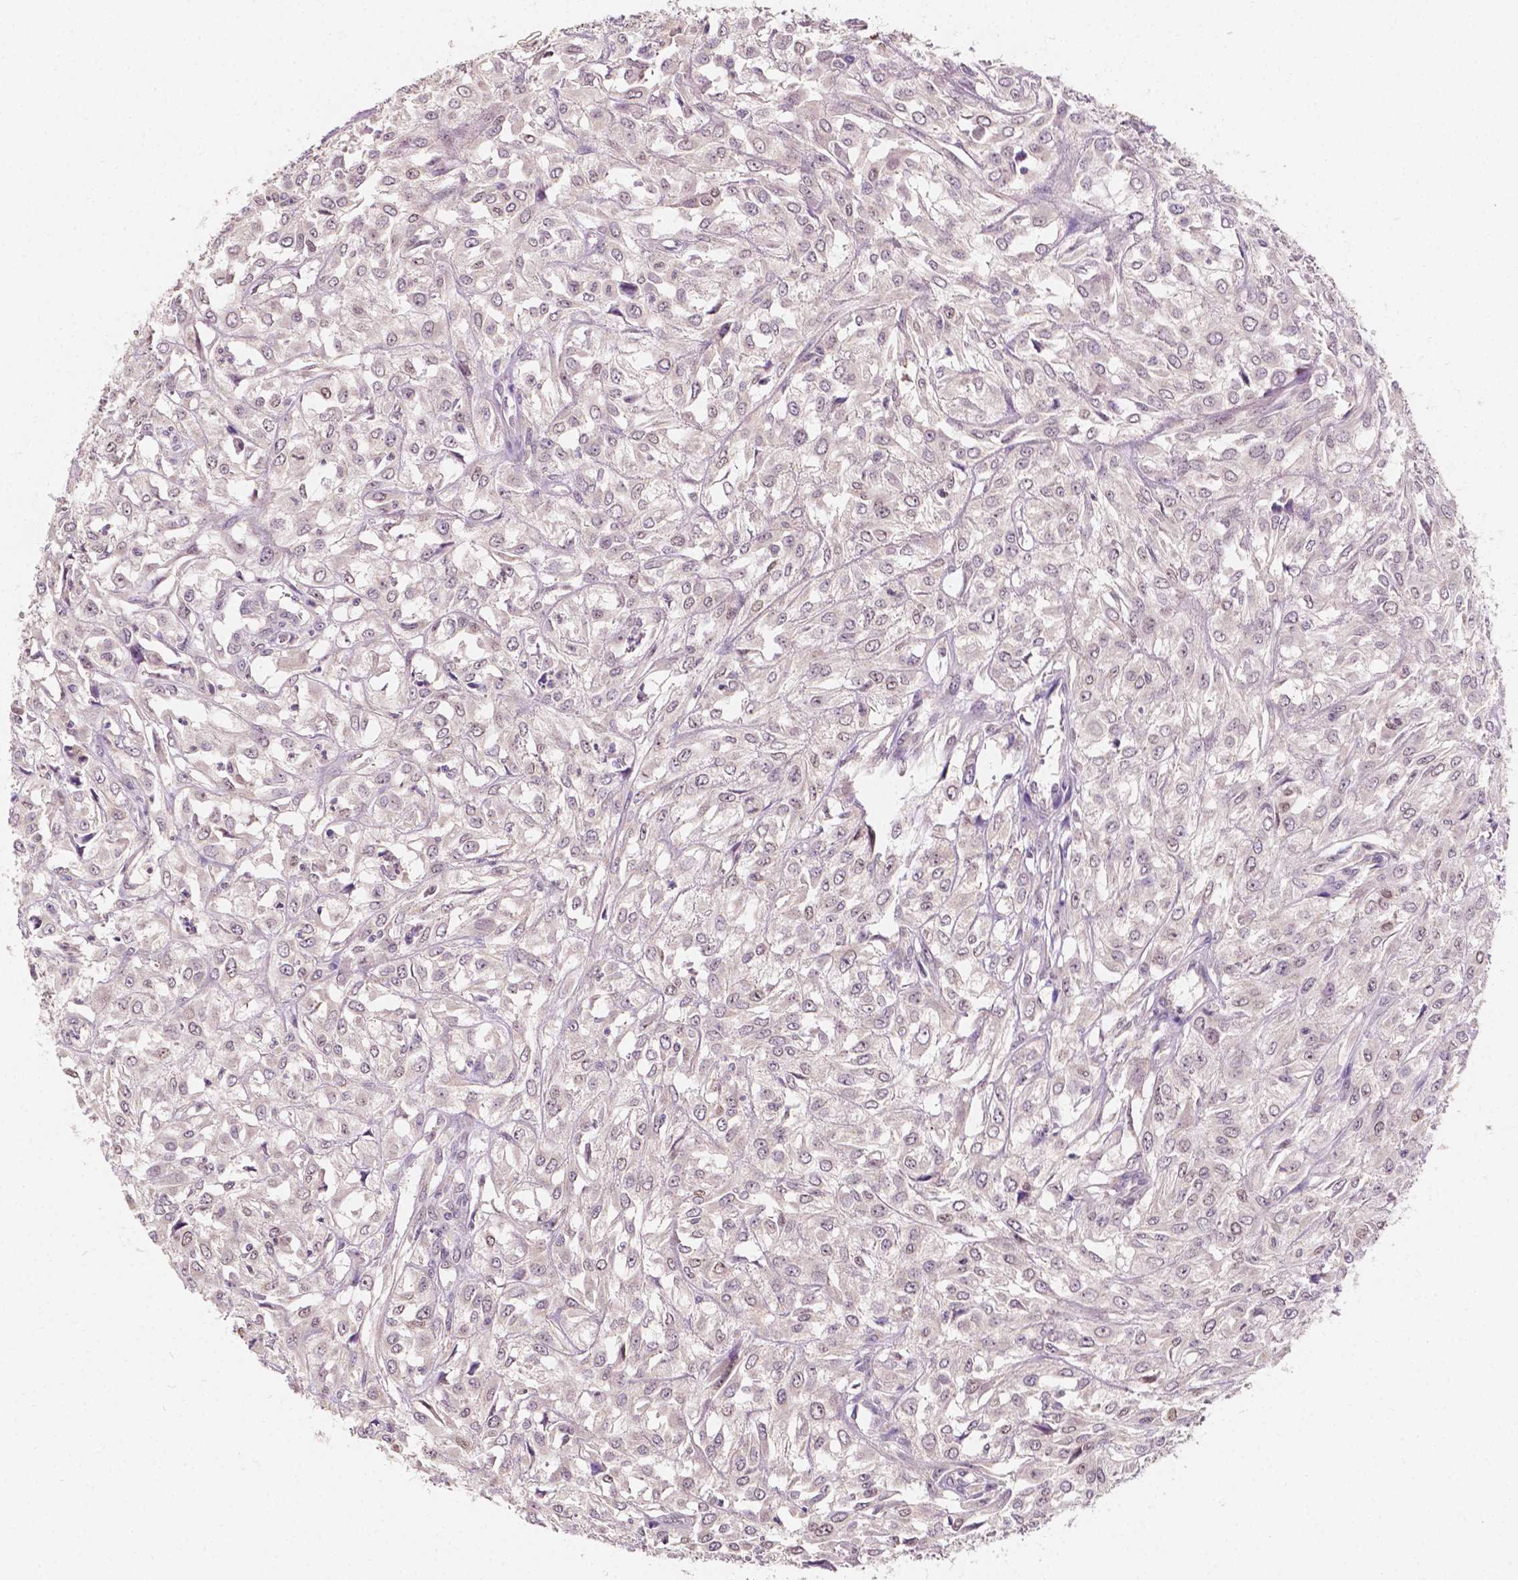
{"staining": {"intensity": "negative", "quantity": "none", "location": "none"}, "tissue": "urothelial cancer", "cell_type": "Tumor cells", "image_type": "cancer", "snomed": [{"axis": "morphology", "description": "Urothelial carcinoma, High grade"}, {"axis": "topography", "description": "Urinary bladder"}], "caption": "The photomicrograph displays no staining of tumor cells in urothelial carcinoma (high-grade). (Stains: DAB immunohistochemistry (IHC) with hematoxylin counter stain, Microscopy: brightfield microscopy at high magnification).", "gene": "SIRT2", "patient": {"sex": "male", "age": 67}}